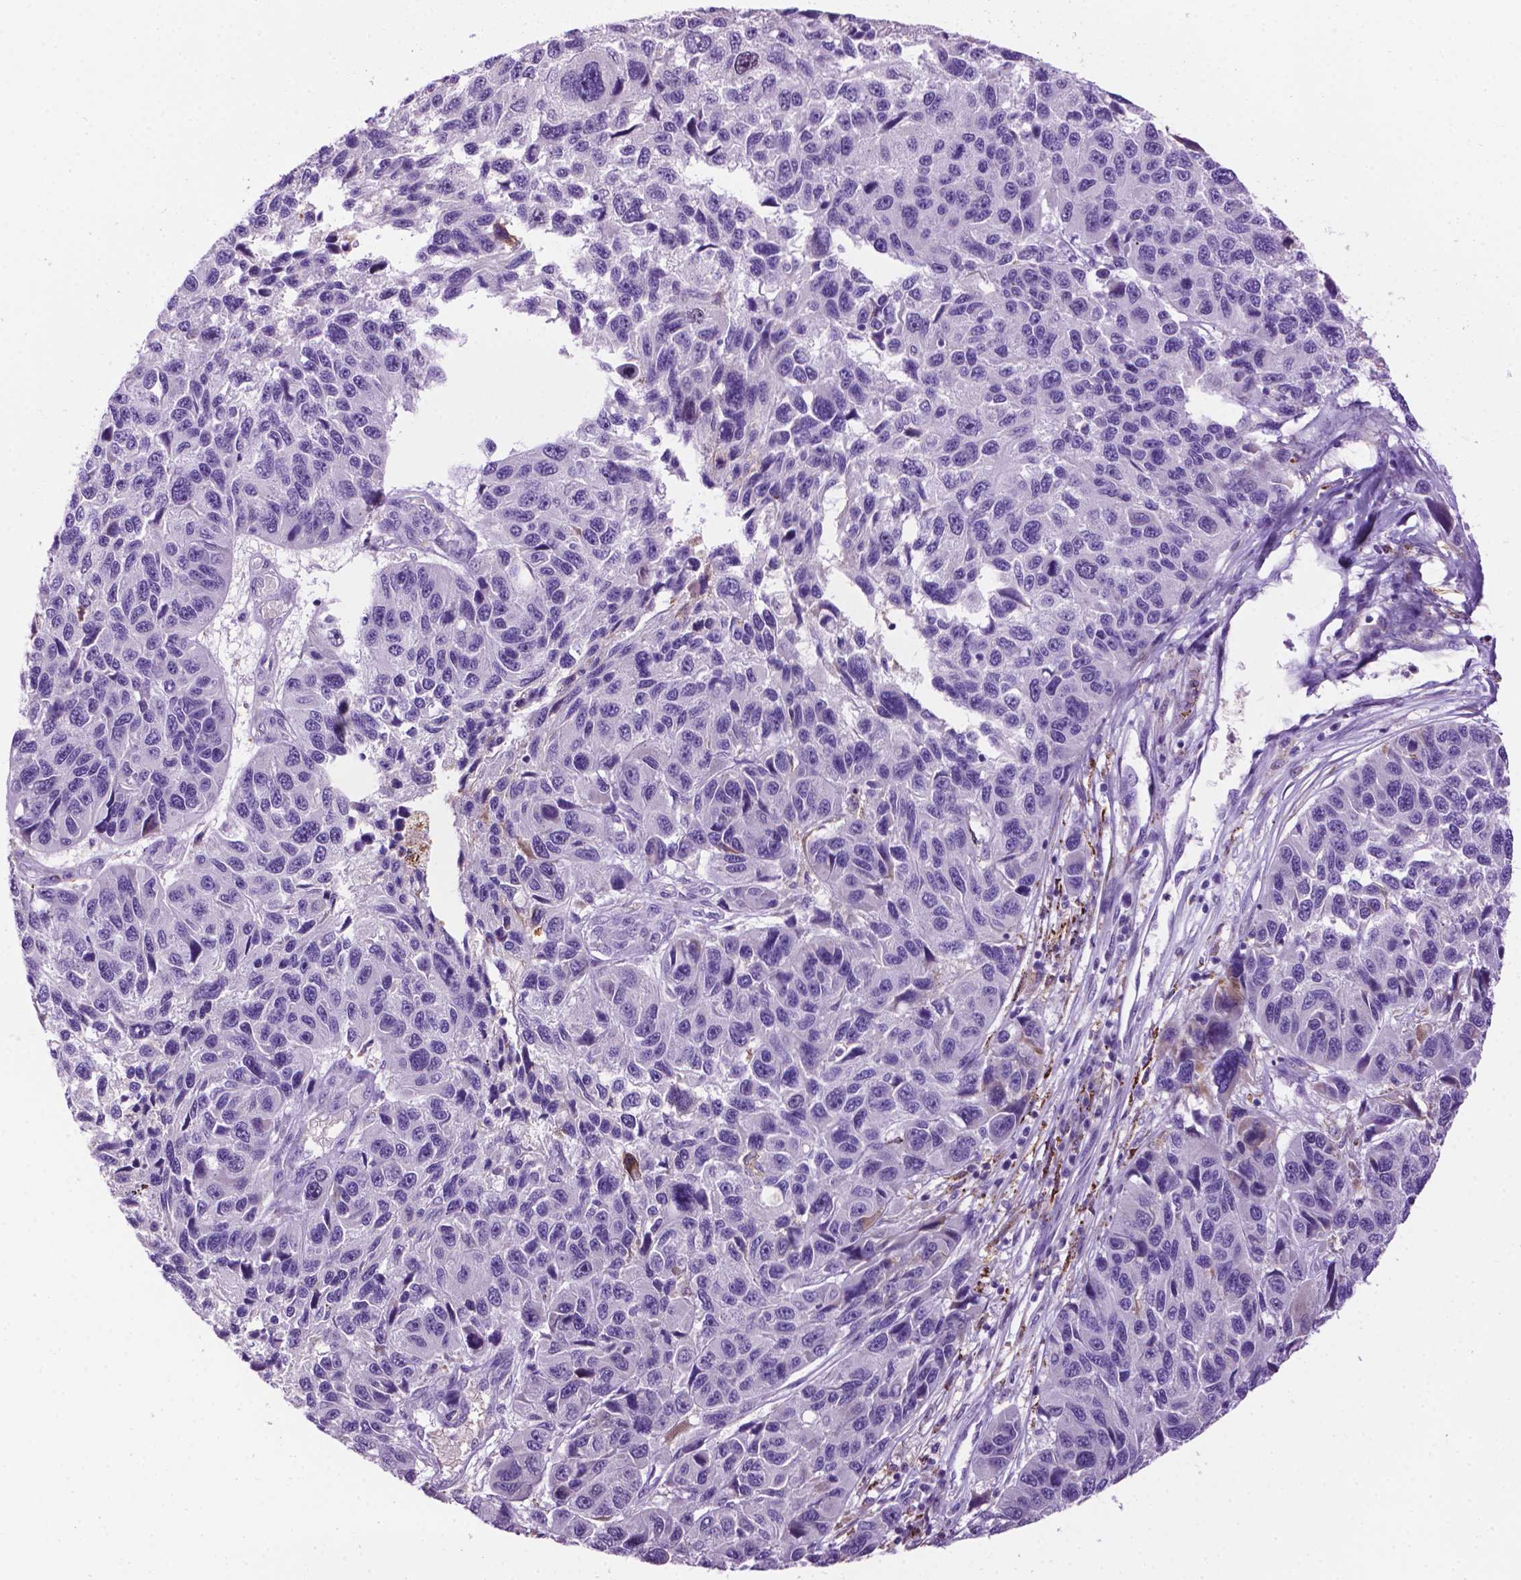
{"staining": {"intensity": "negative", "quantity": "none", "location": "none"}, "tissue": "melanoma", "cell_type": "Tumor cells", "image_type": "cancer", "snomed": [{"axis": "morphology", "description": "Malignant melanoma, NOS"}, {"axis": "topography", "description": "Skin"}], "caption": "DAB (3,3'-diaminobenzidine) immunohistochemical staining of malignant melanoma exhibits no significant staining in tumor cells. (Stains: DAB (3,3'-diaminobenzidine) immunohistochemistry (IHC) with hematoxylin counter stain, Microscopy: brightfield microscopy at high magnification).", "gene": "TMEM132E", "patient": {"sex": "male", "age": 53}}